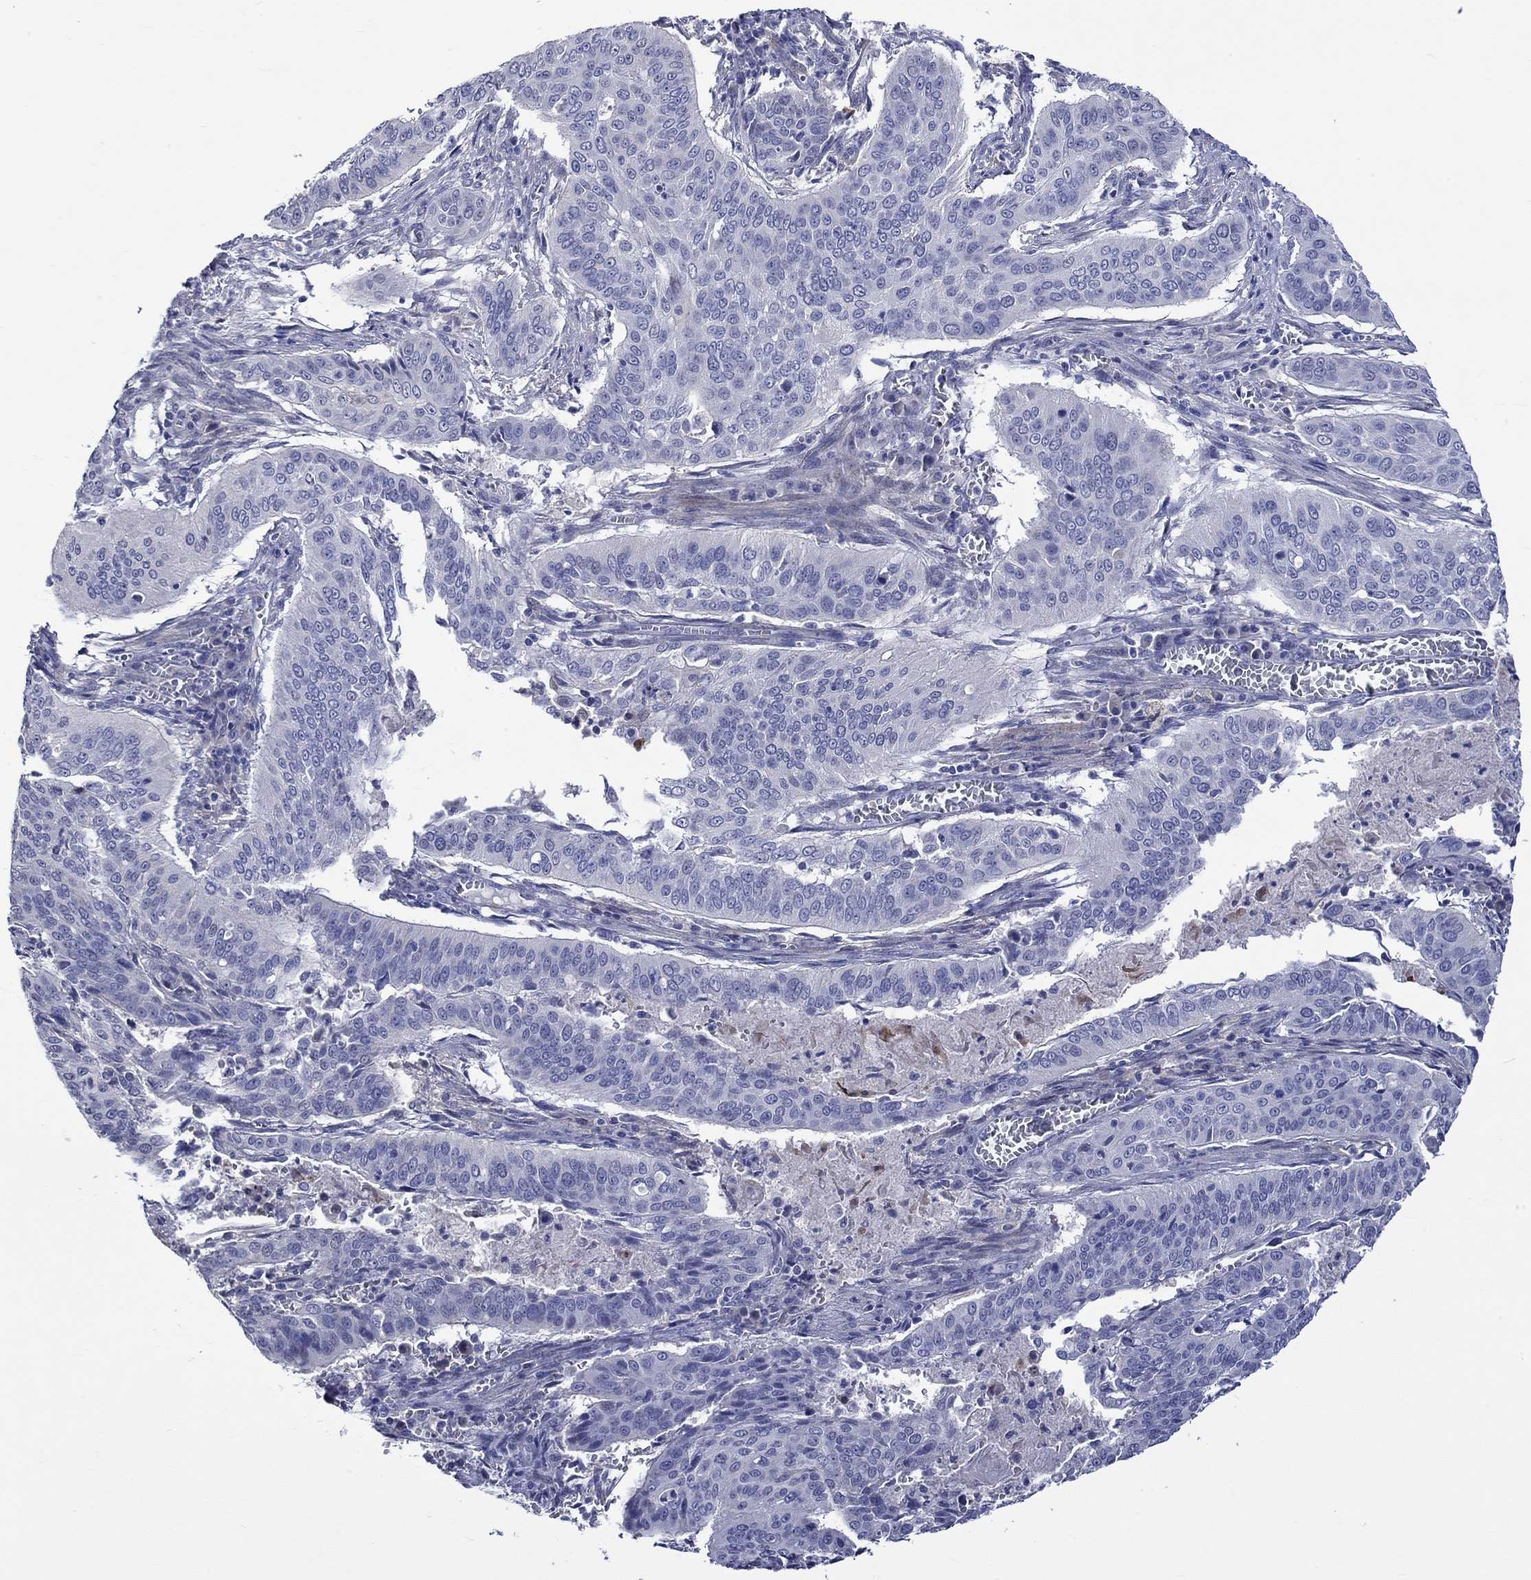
{"staining": {"intensity": "negative", "quantity": "none", "location": "none"}, "tissue": "cervical cancer", "cell_type": "Tumor cells", "image_type": "cancer", "snomed": [{"axis": "morphology", "description": "Squamous cell carcinoma, NOS"}, {"axis": "topography", "description": "Cervix"}], "caption": "The photomicrograph demonstrates no staining of tumor cells in squamous cell carcinoma (cervical).", "gene": "CRYAB", "patient": {"sex": "female", "age": 39}}